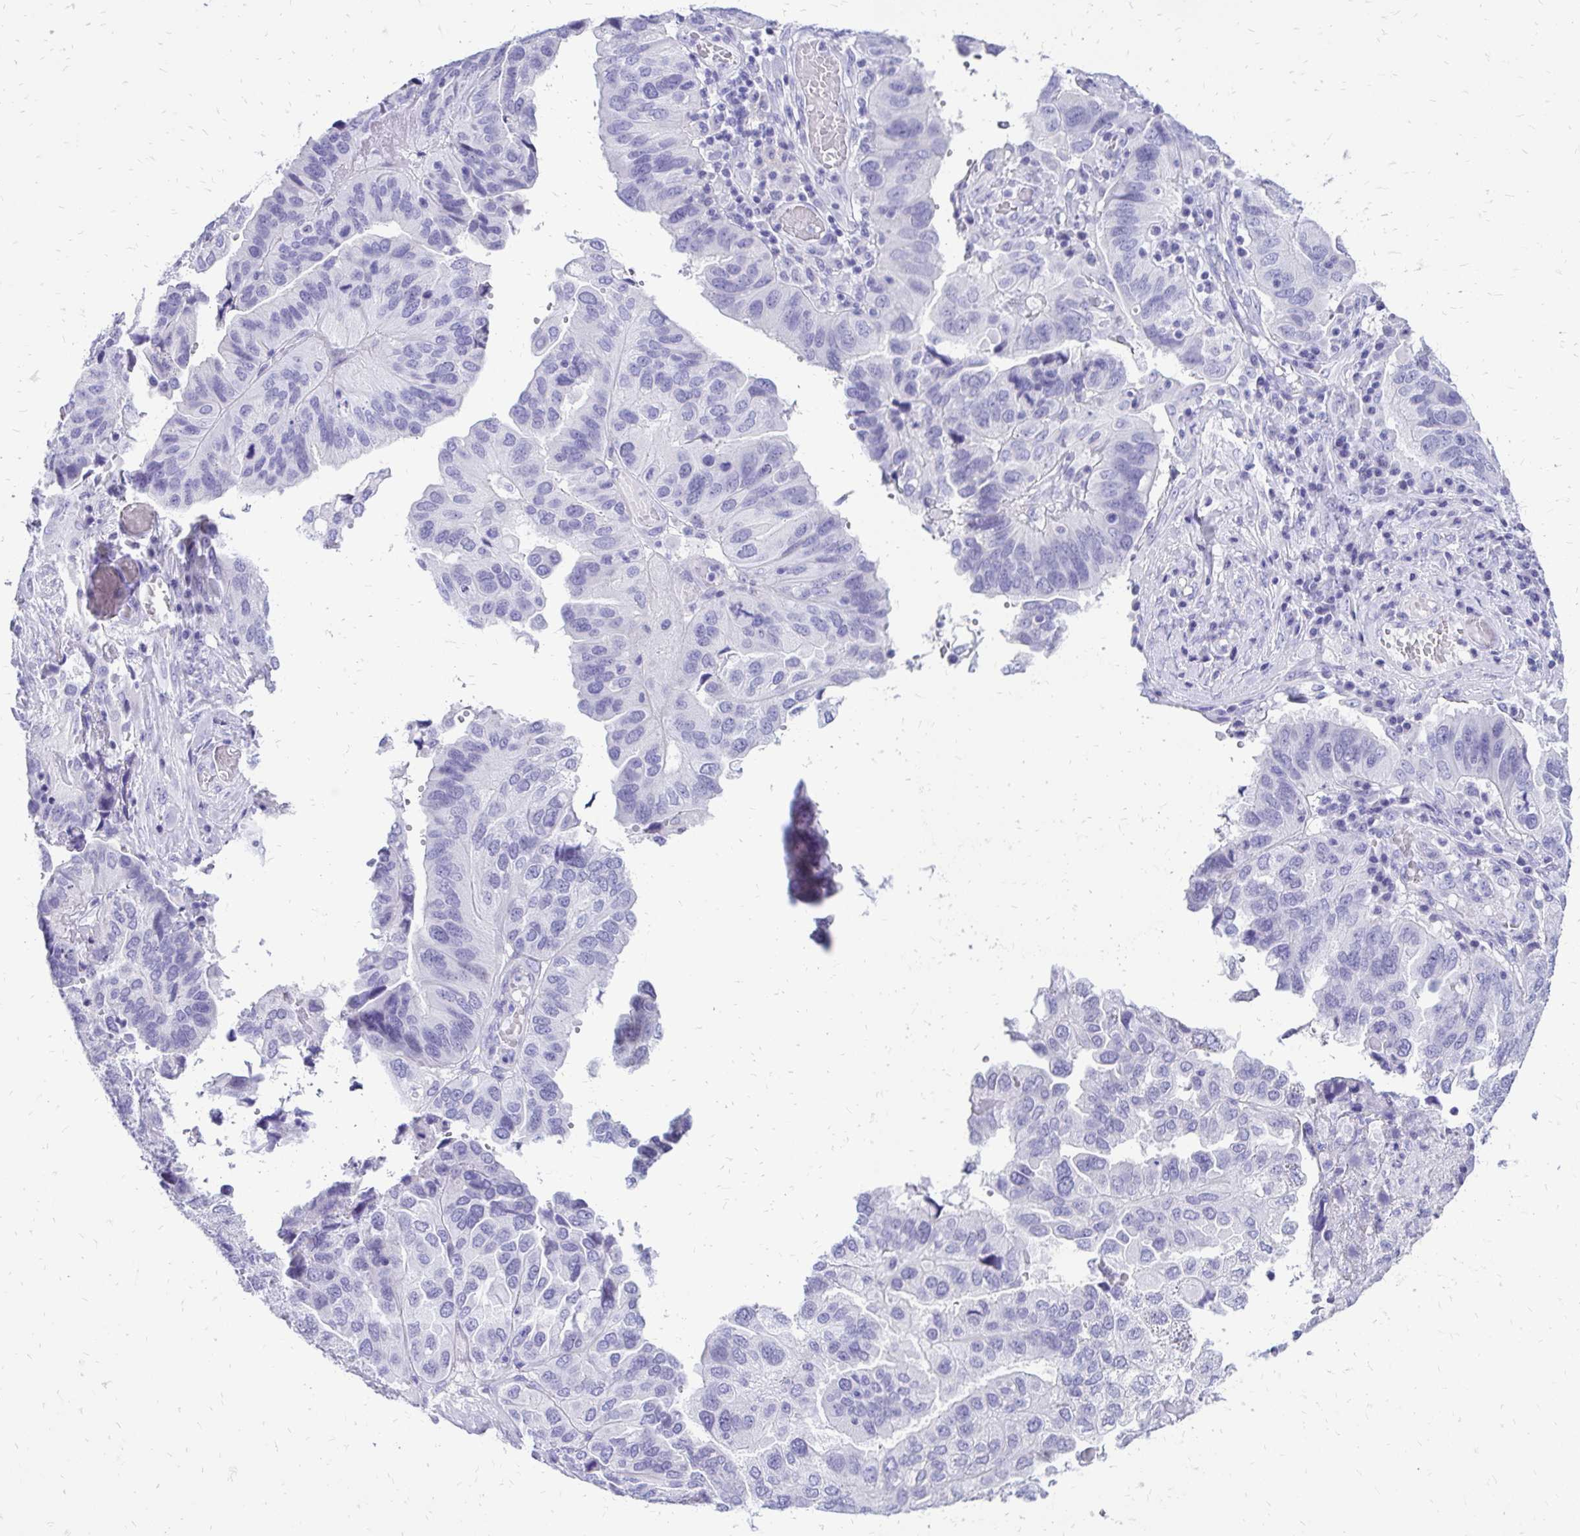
{"staining": {"intensity": "negative", "quantity": "none", "location": "none"}, "tissue": "ovarian cancer", "cell_type": "Tumor cells", "image_type": "cancer", "snomed": [{"axis": "morphology", "description": "Cystadenocarcinoma, serous, NOS"}, {"axis": "topography", "description": "Ovary"}], "caption": "There is no significant expression in tumor cells of serous cystadenocarcinoma (ovarian).", "gene": "SLC32A1", "patient": {"sex": "female", "age": 79}}